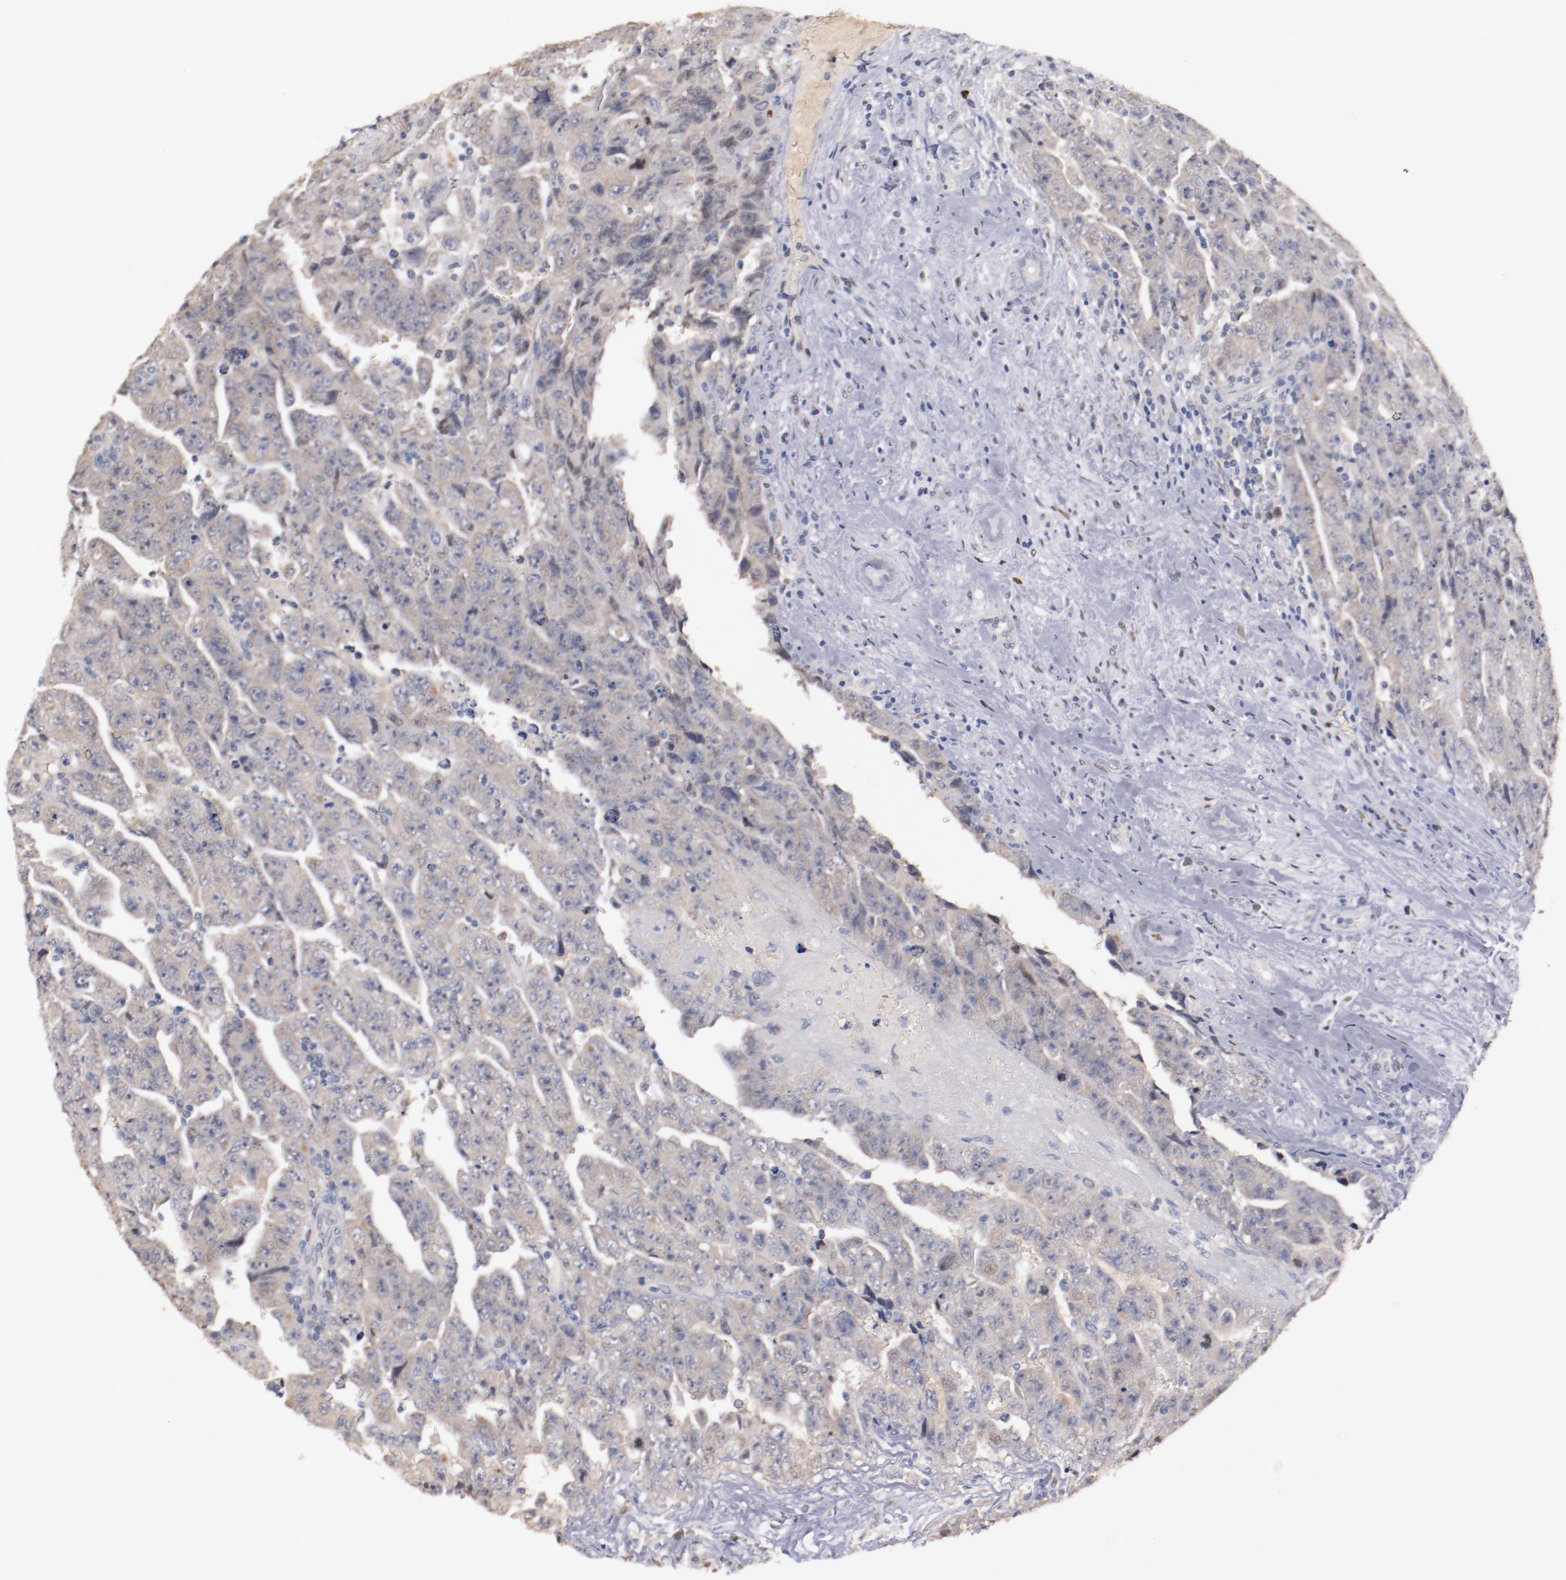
{"staining": {"intensity": "weak", "quantity": "25%-75%", "location": "cytoplasmic/membranous"}, "tissue": "testis cancer", "cell_type": "Tumor cells", "image_type": "cancer", "snomed": [{"axis": "morphology", "description": "Carcinoma, Embryonal, NOS"}, {"axis": "topography", "description": "Testis"}], "caption": "Human embryonal carcinoma (testis) stained with a protein marker exhibits weak staining in tumor cells.", "gene": "FAM81A", "patient": {"sex": "male", "age": 28}}